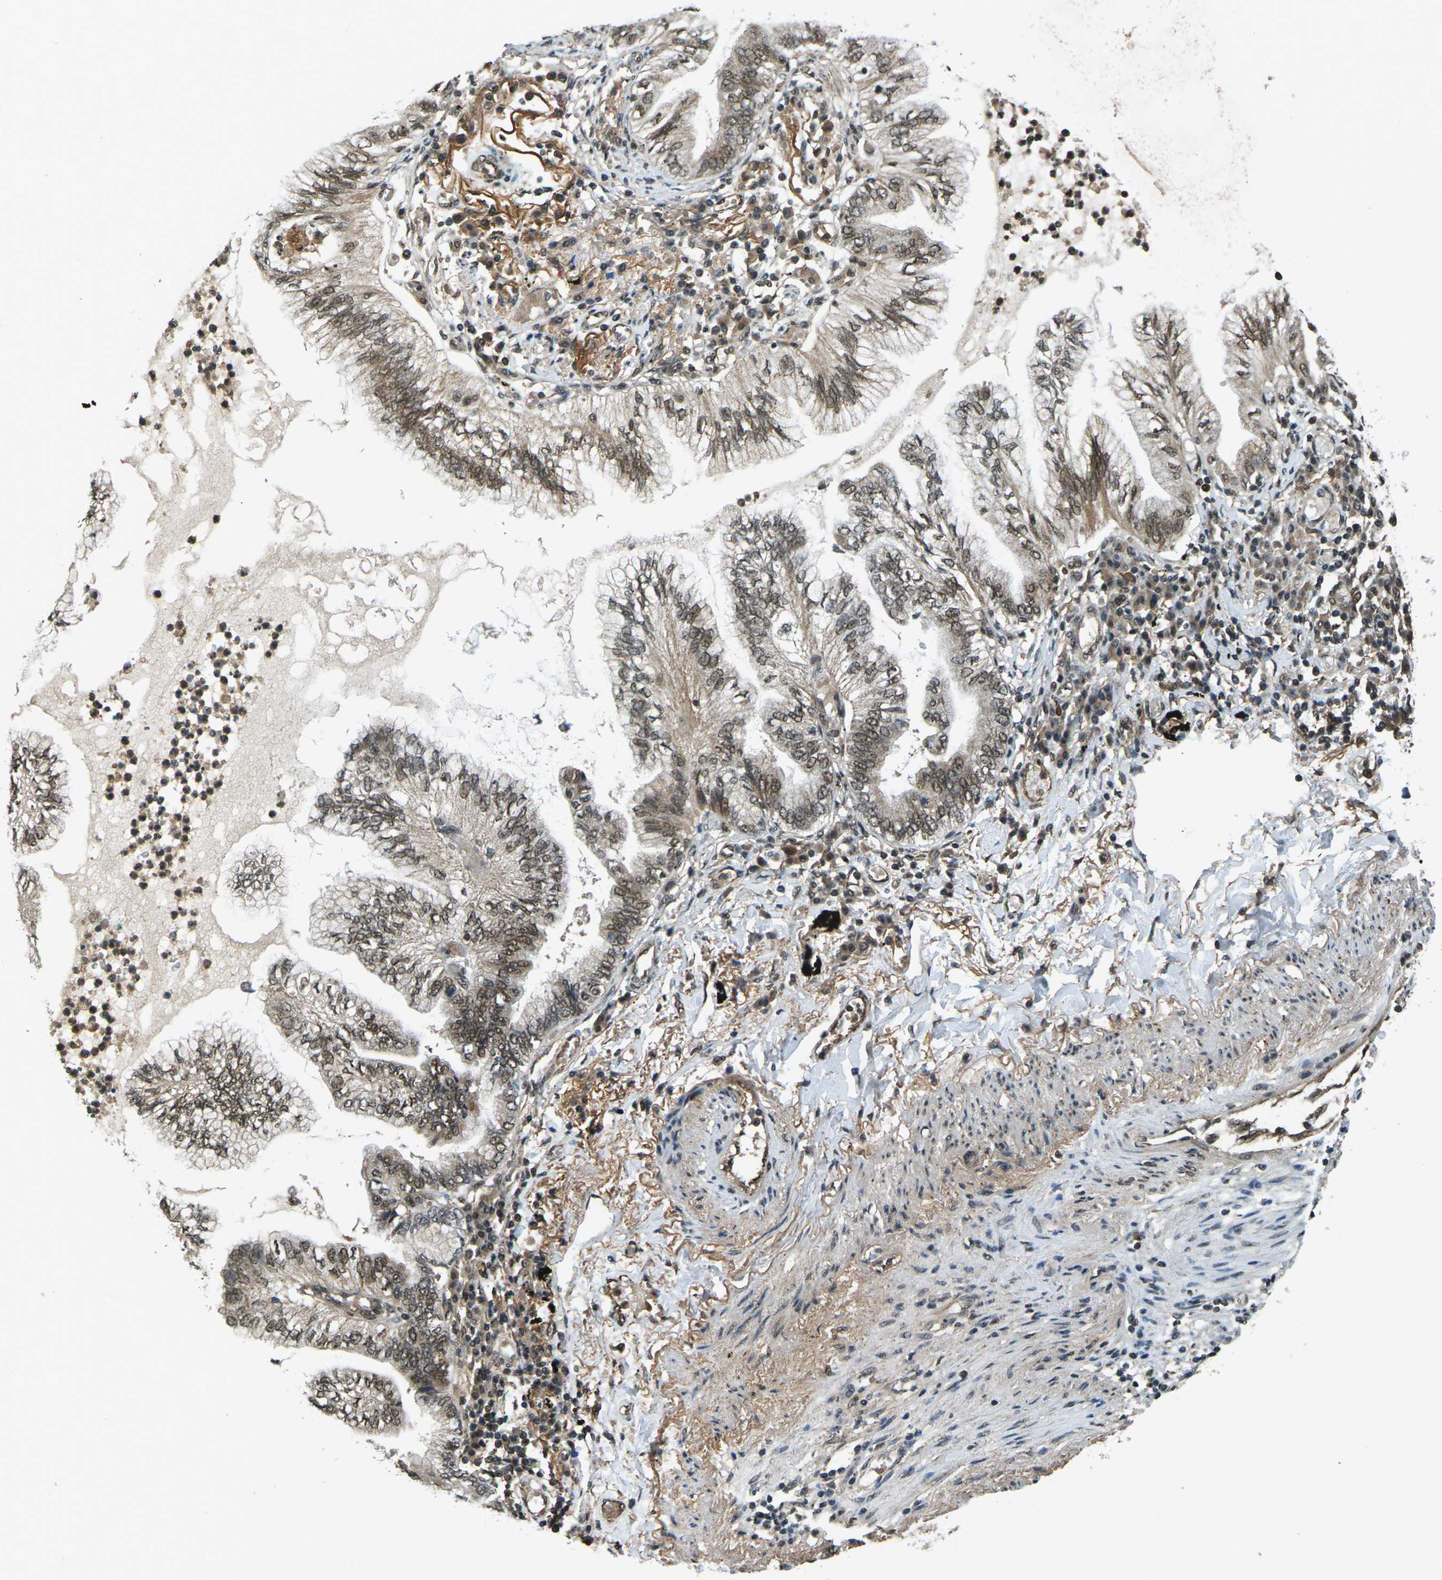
{"staining": {"intensity": "weak", "quantity": ">75%", "location": "cytoplasmic/membranous,nuclear"}, "tissue": "lung cancer", "cell_type": "Tumor cells", "image_type": "cancer", "snomed": [{"axis": "morphology", "description": "Normal tissue, NOS"}, {"axis": "morphology", "description": "Adenocarcinoma, NOS"}, {"axis": "topography", "description": "Bronchus"}, {"axis": "topography", "description": "Lung"}], "caption": "Lung cancer tissue exhibits weak cytoplasmic/membranous and nuclear expression in about >75% of tumor cells, visualized by immunohistochemistry. (Brightfield microscopy of DAB IHC at high magnification).", "gene": "NR4A2", "patient": {"sex": "female", "age": 70}}